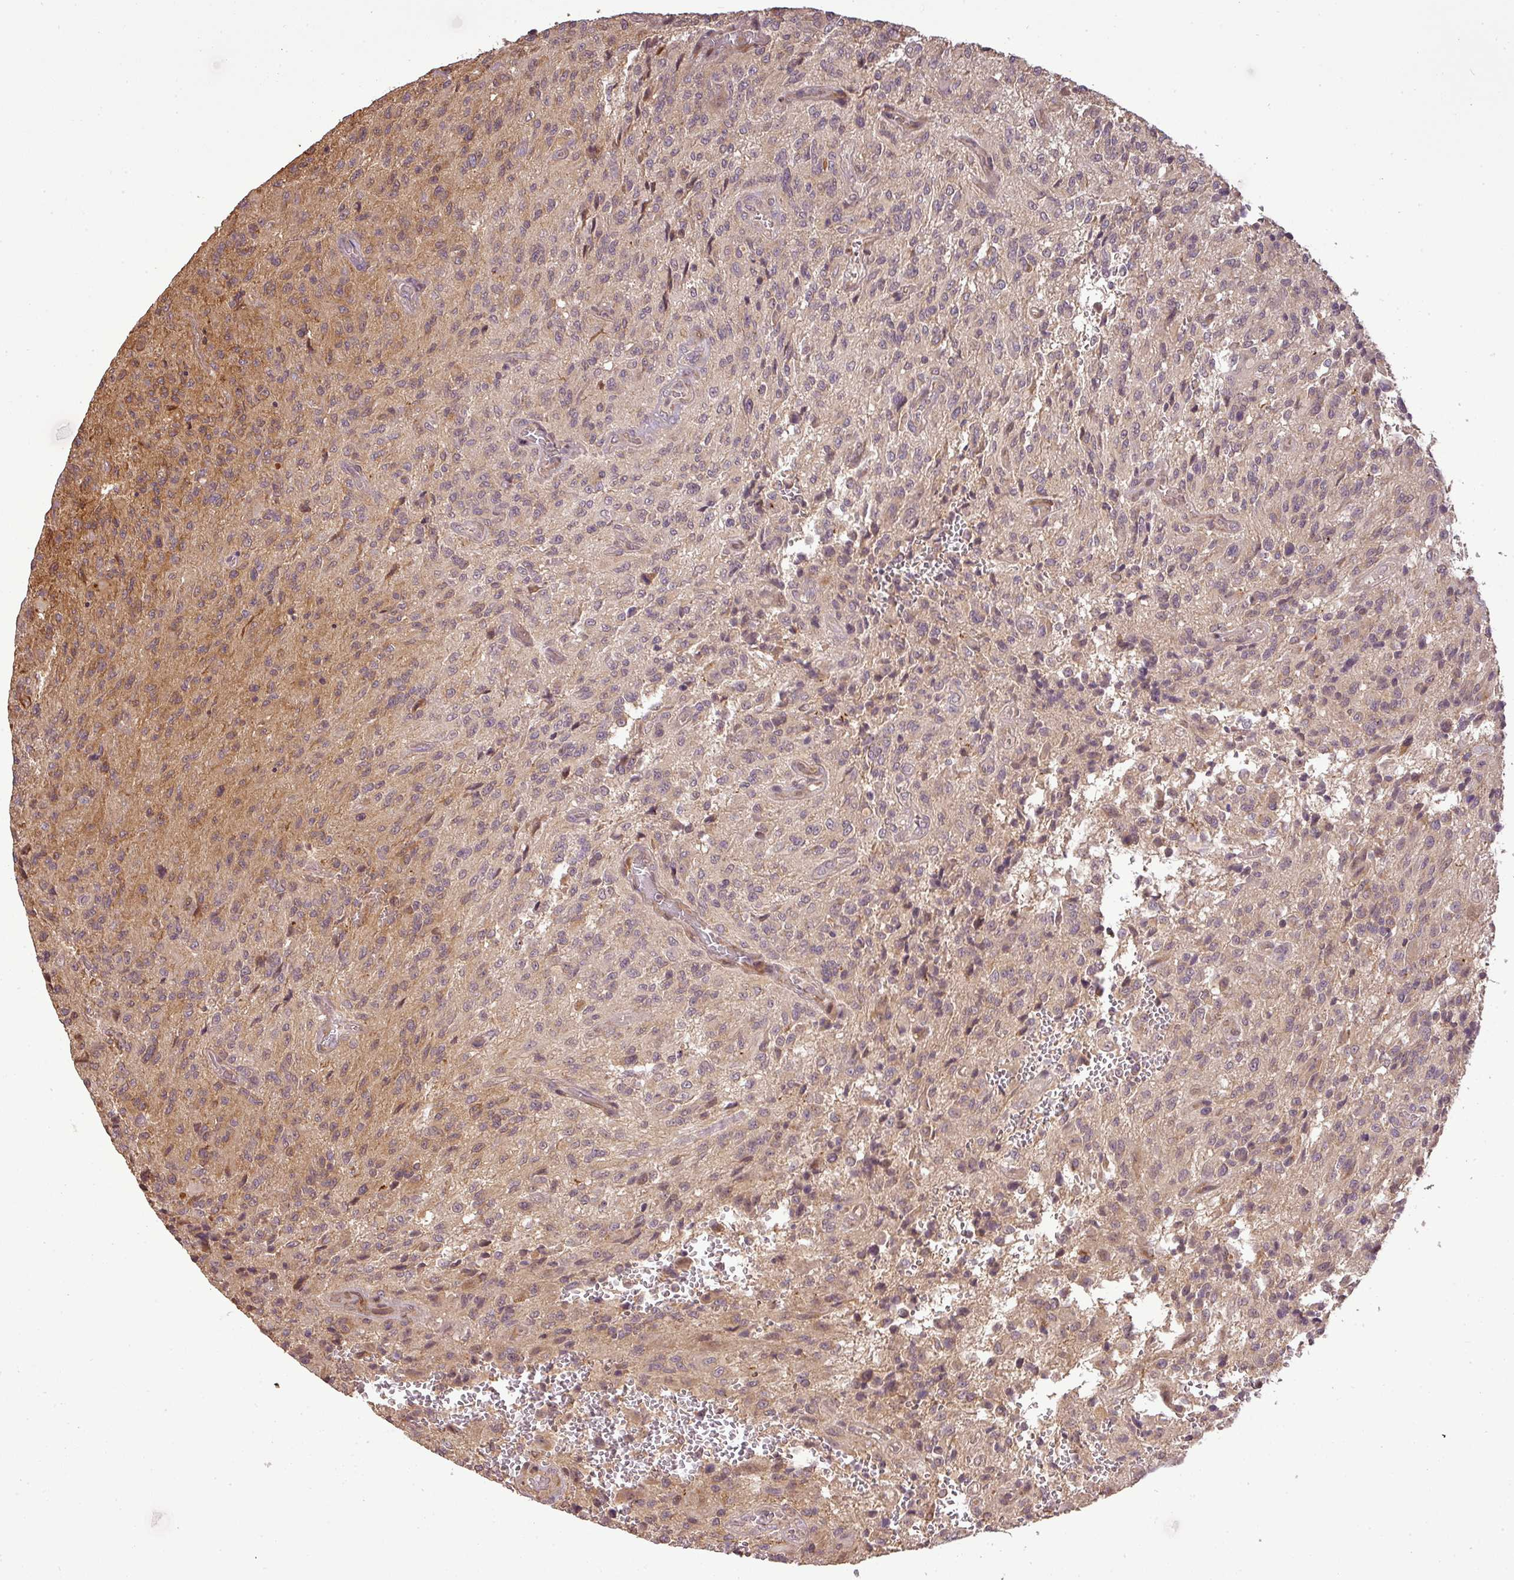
{"staining": {"intensity": "moderate", "quantity": "<25%", "location": "cytoplasmic/membranous,nuclear"}, "tissue": "glioma", "cell_type": "Tumor cells", "image_type": "cancer", "snomed": [{"axis": "morphology", "description": "Normal tissue, NOS"}, {"axis": "morphology", "description": "Glioma, malignant, High grade"}, {"axis": "topography", "description": "Cerebral cortex"}], "caption": "Immunohistochemistry image of neoplastic tissue: human high-grade glioma (malignant) stained using immunohistochemistry exhibits low levels of moderate protein expression localized specifically in the cytoplasmic/membranous and nuclear of tumor cells, appearing as a cytoplasmic/membranous and nuclear brown color.", "gene": "FAIM", "patient": {"sex": "male", "age": 56}}